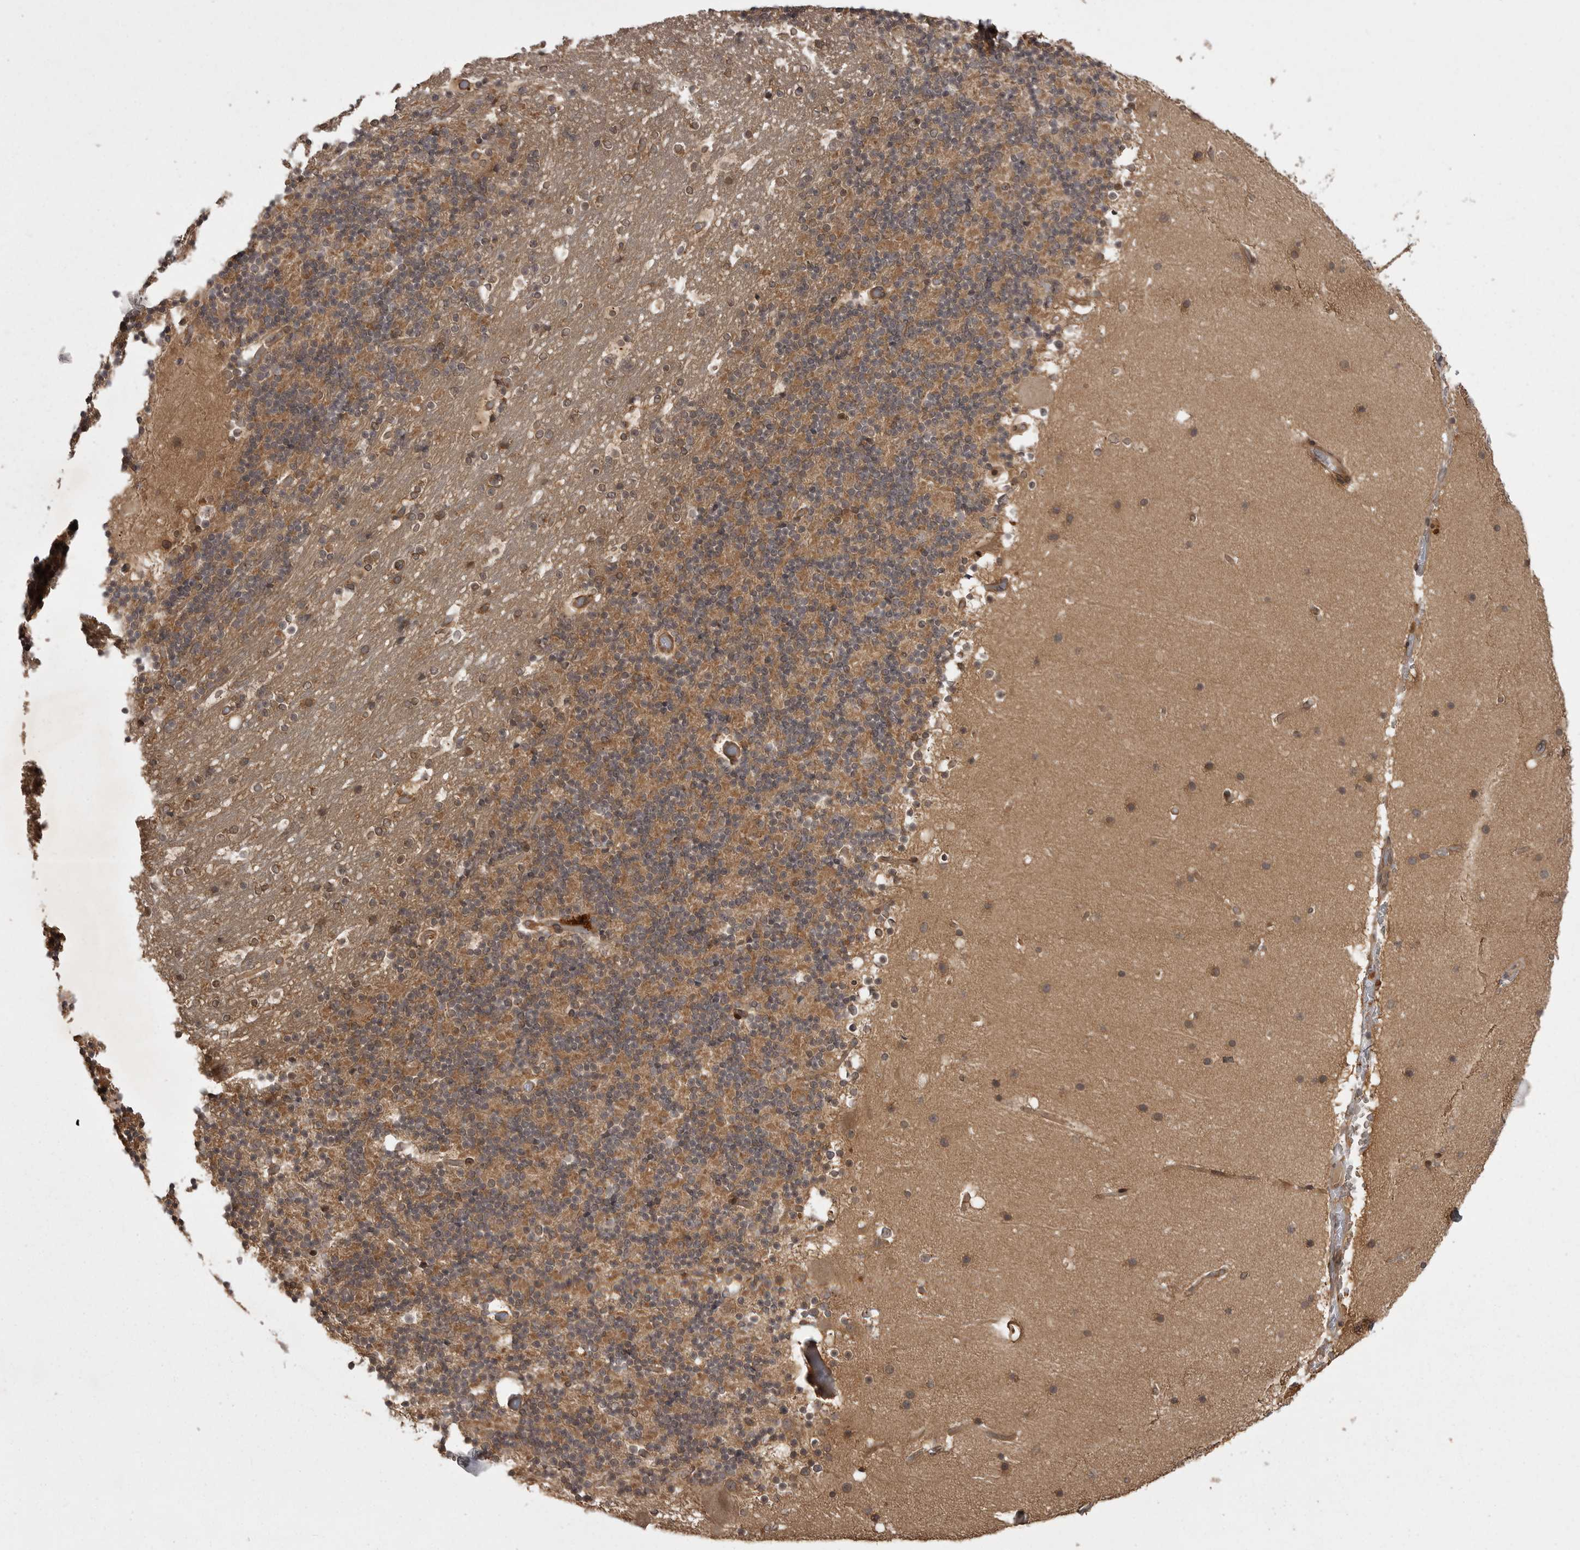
{"staining": {"intensity": "moderate", "quantity": ">75%", "location": "cytoplasmic/membranous"}, "tissue": "cerebellum", "cell_type": "Cells in granular layer", "image_type": "normal", "snomed": [{"axis": "morphology", "description": "Normal tissue, NOS"}, {"axis": "topography", "description": "Cerebellum"}], "caption": "Cerebellum stained for a protein (brown) demonstrates moderate cytoplasmic/membranous positive positivity in approximately >75% of cells in granular layer.", "gene": "STK24", "patient": {"sex": "male", "age": 57}}